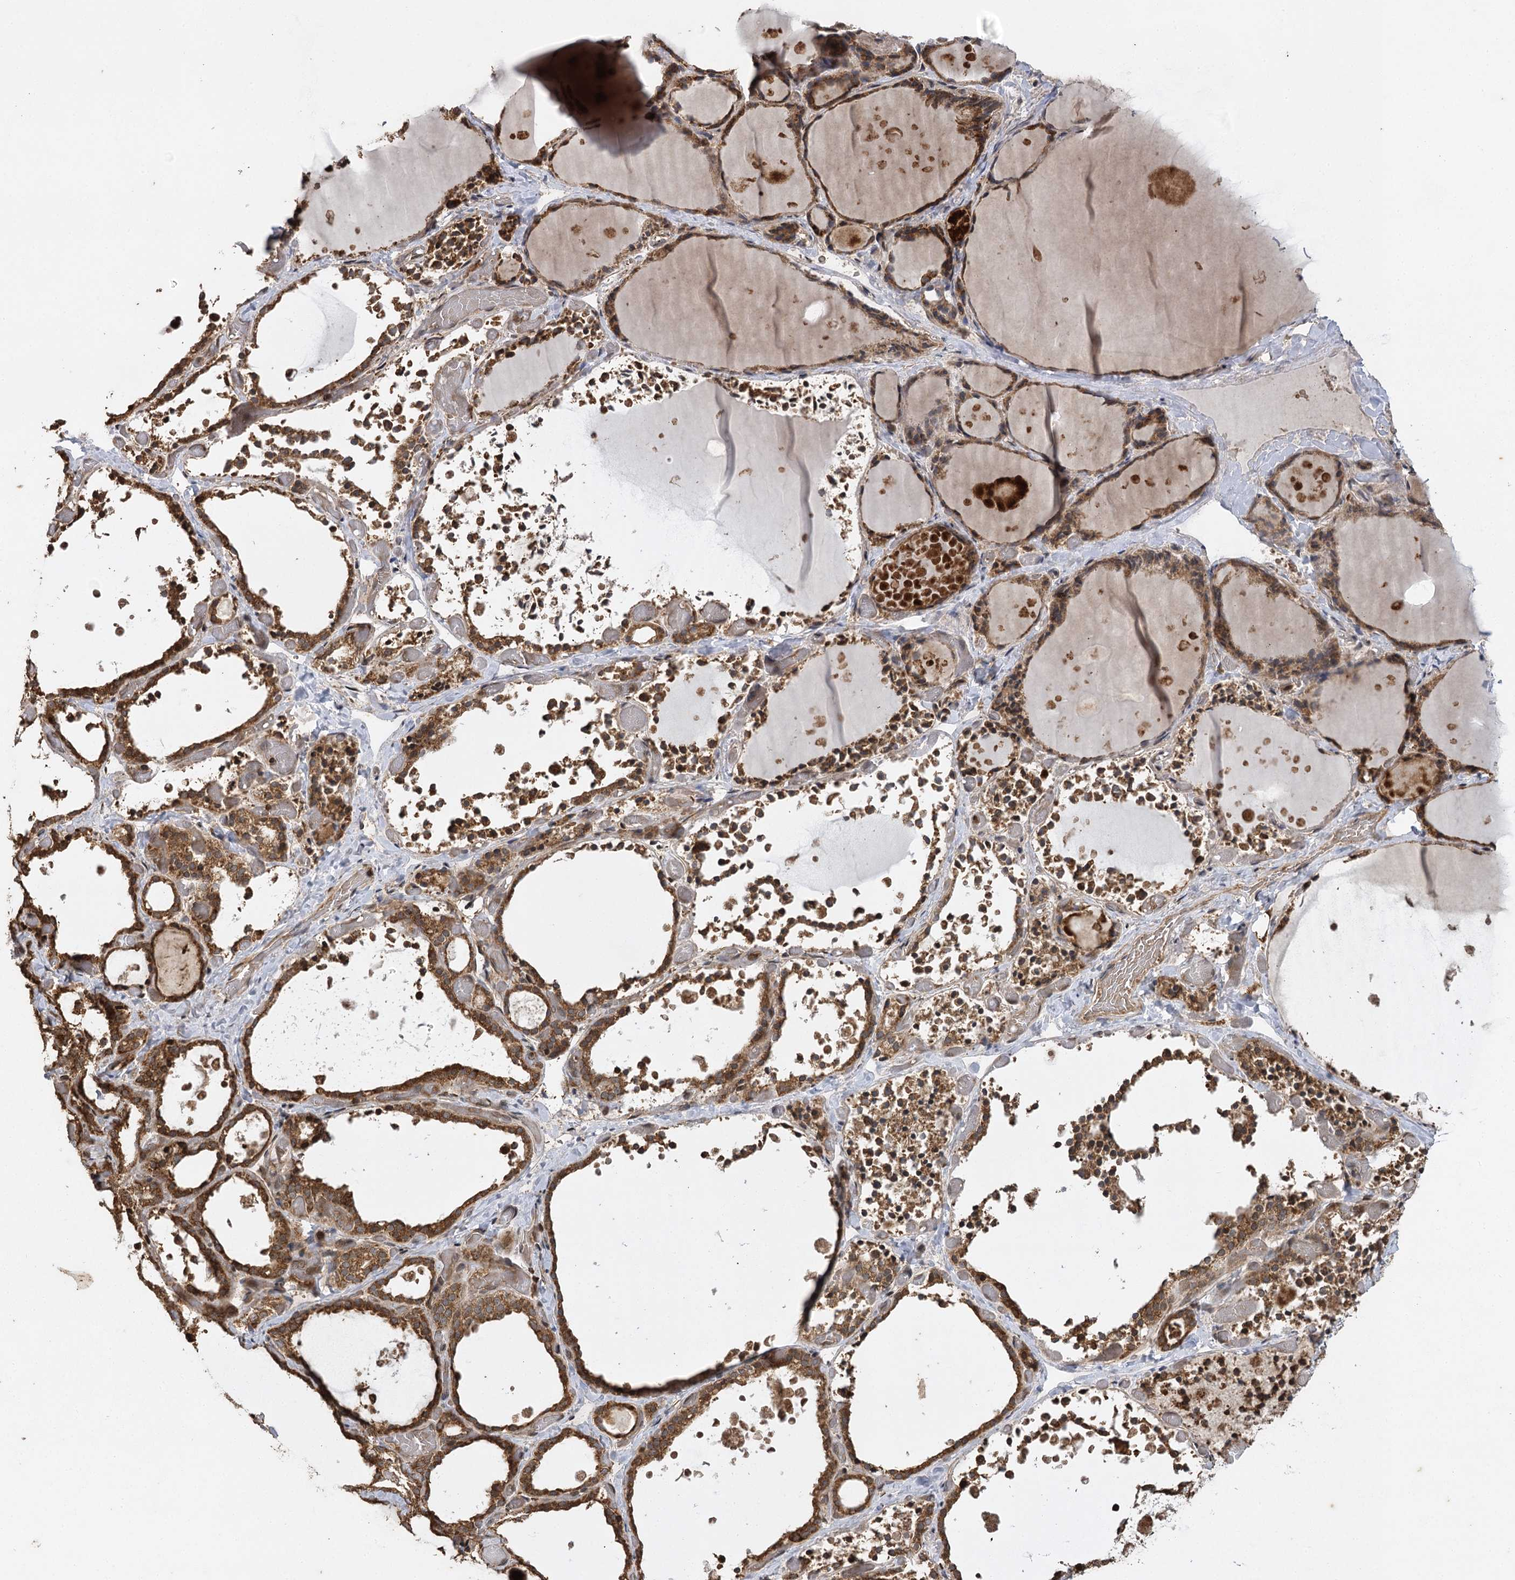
{"staining": {"intensity": "strong", "quantity": ">75%", "location": "cytoplasmic/membranous,nuclear"}, "tissue": "thyroid gland", "cell_type": "Glandular cells", "image_type": "normal", "snomed": [{"axis": "morphology", "description": "Normal tissue, NOS"}, {"axis": "topography", "description": "Thyroid gland"}], "caption": "The micrograph demonstrates a brown stain indicating the presence of a protein in the cytoplasmic/membranous,nuclear of glandular cells in thyroid gland. The staining was performed using DAB (3,3'-diaminobenzidine) to visualize the protein expression in brown, while the nuclei were stained in blue with hematoxylin (Magnification: 20x).", "gene": "IL11RA", "patient": {"sex": "female", "age": 44}}